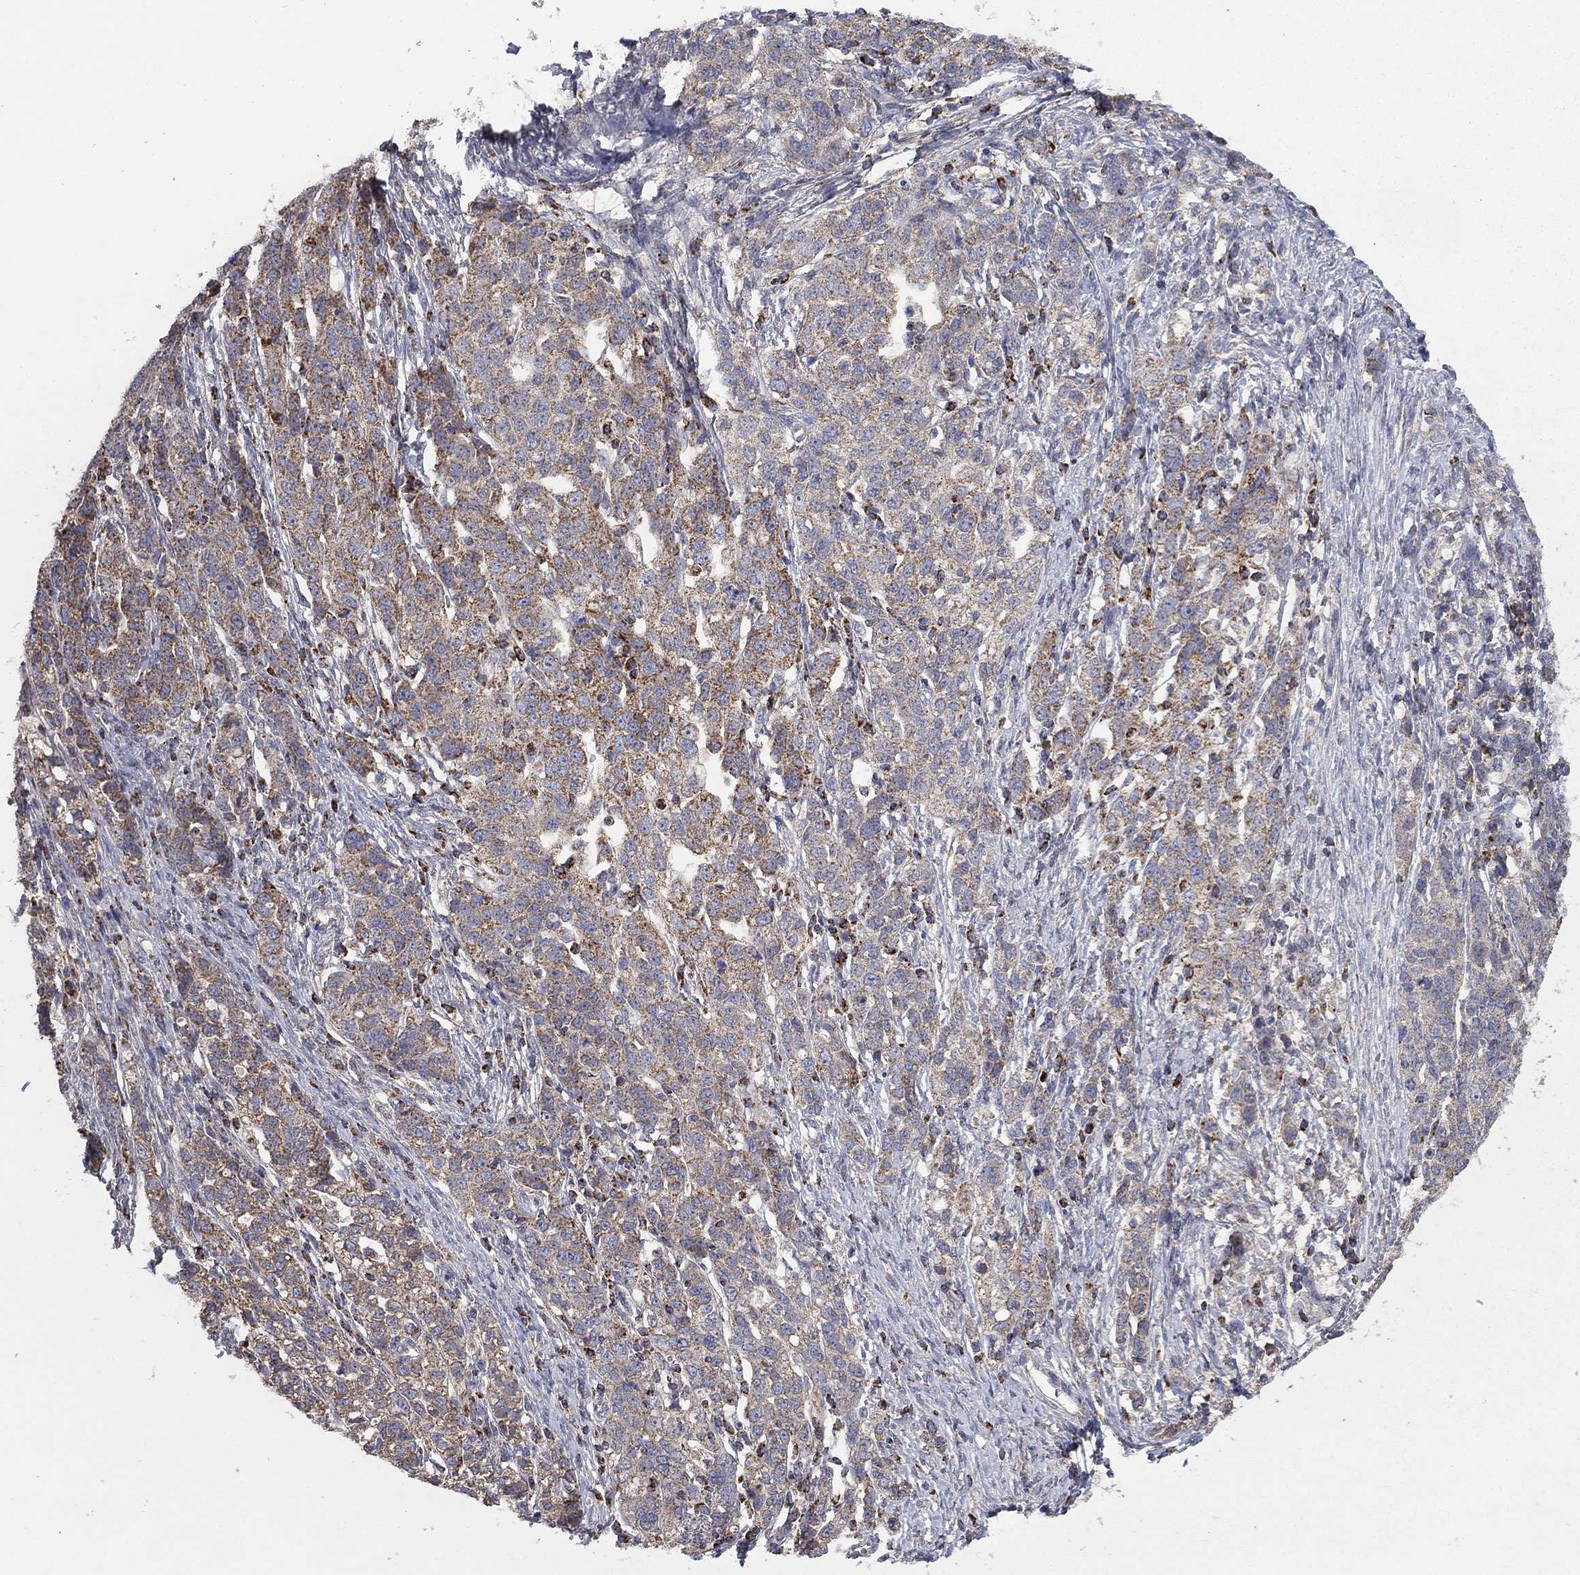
{"staining": {"intensity": "moderate", "quantity": "25%-75%", "location": "cytoplasmic/membranous"}, "tissue": "ovarian cancer", "cell_type": "Tumor cells", "image_type": "cancer", "snomed": [{"axis": "morphology", "description": "Cystadenocarcinoma, serous, NOS"}, {"axis": "topography", "description": "Ovary"}], "caption": "IHC photomicrograph of ovarian cancer stained for a protein (brown), which shows medium levels of moderate cytoplasmic/membranous positivity in about 25%-75% of tumor cells.", "gene": "GPSM1", "patient": {"sex": "female", "age": 71}}